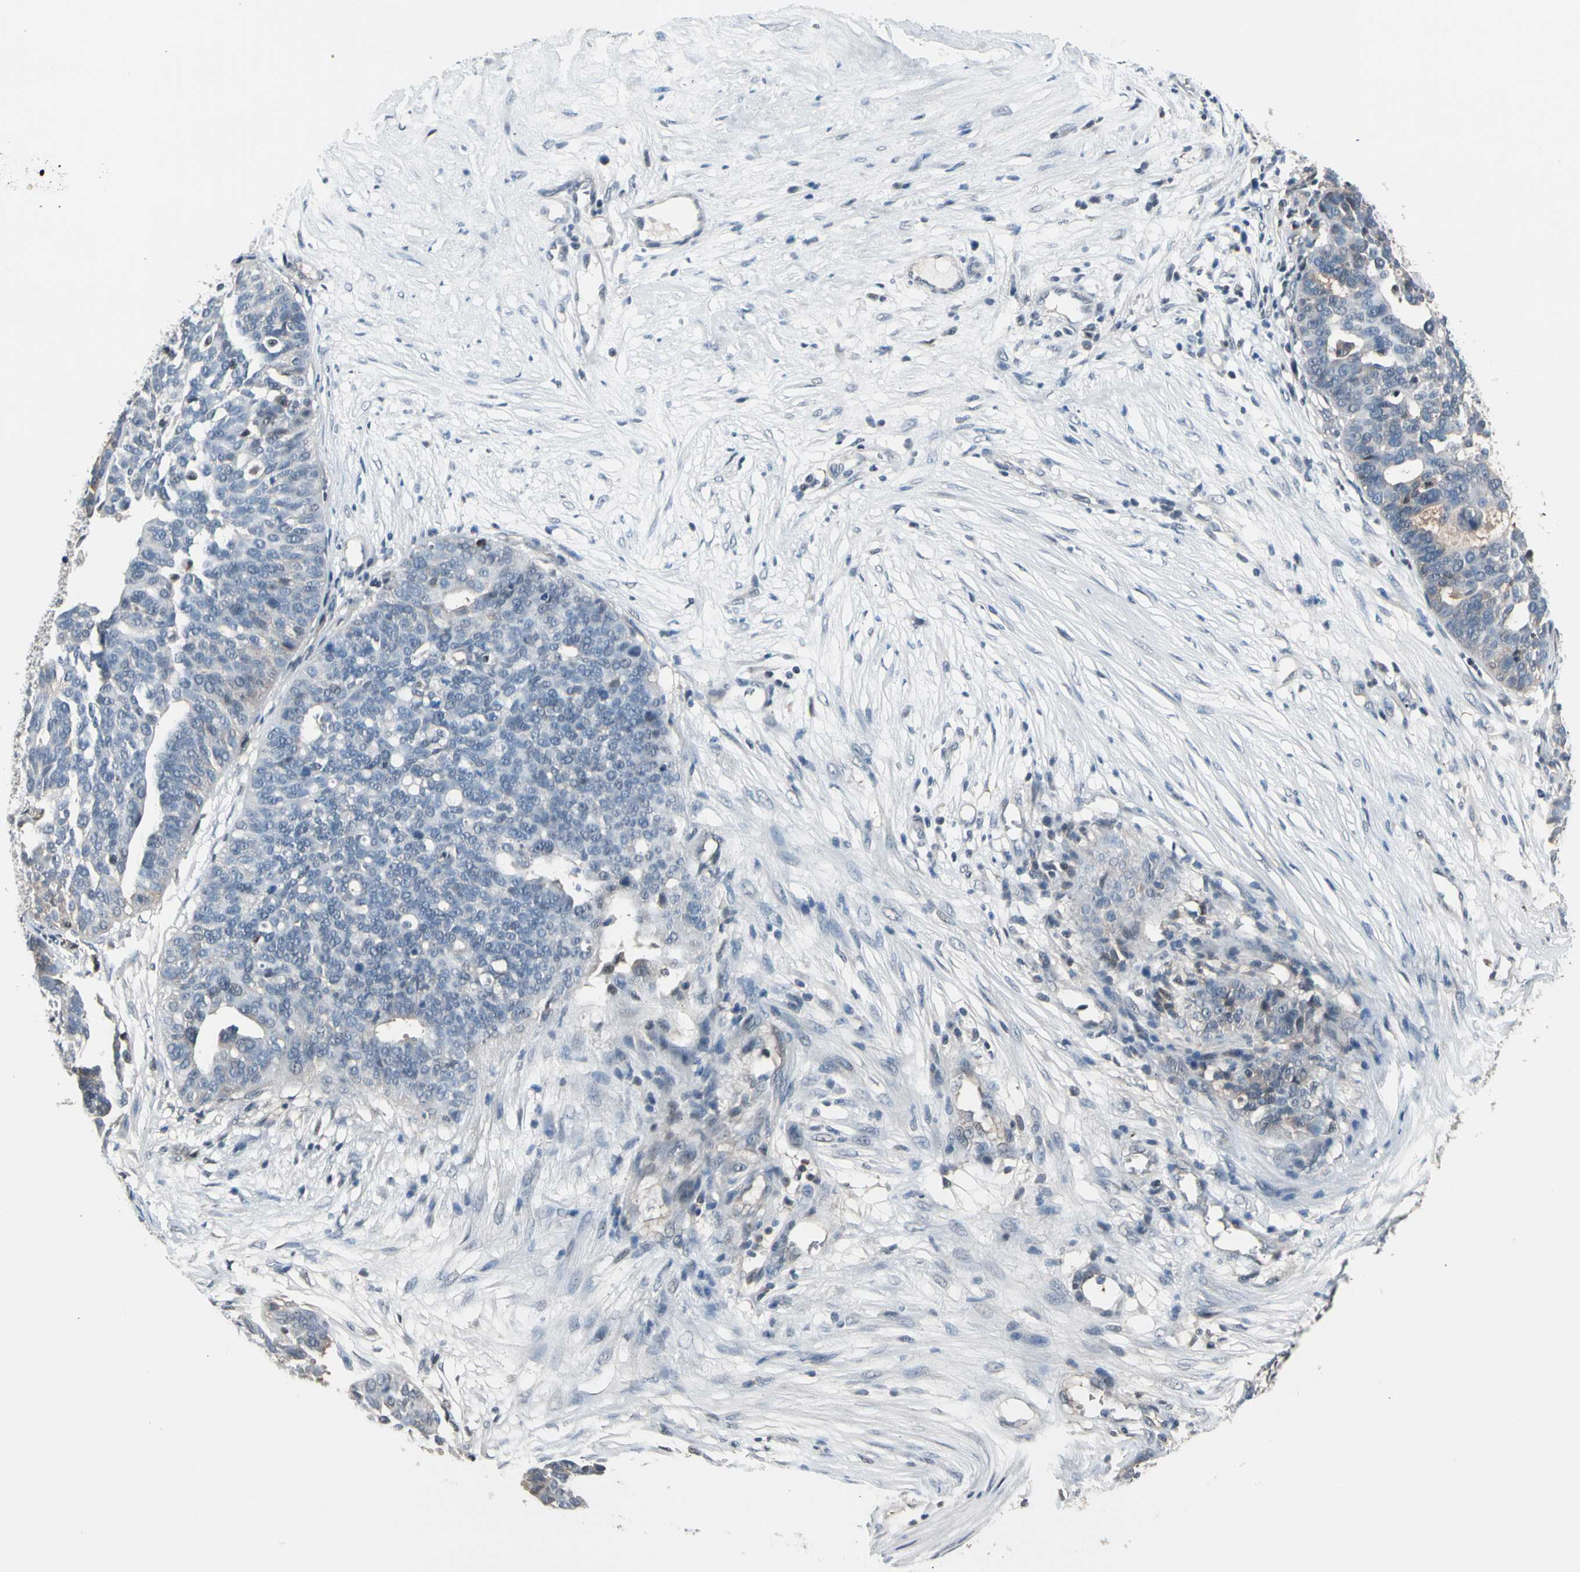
{"staining": {"intensity": "weak", "quantity": "<25%", "location": "cytoplasmic/membranous"}, "tissue": "ovarian cancer", "cell_type": "Tumor cells", "image_type": "cancer", "snomed": [{"axis": "morphology", "description": "Cystadenocarcinoma, serous, NOS"}, {"axis": "topography", "description": "Ovary"}], "caption": "Immunohistochemical staining of human ovarian cancer (serous cystadenocarcinoma) shows no significant staining in tumor cells.", "gene": "PSMA2", "patient": {"sex": "female", "age": 59}}